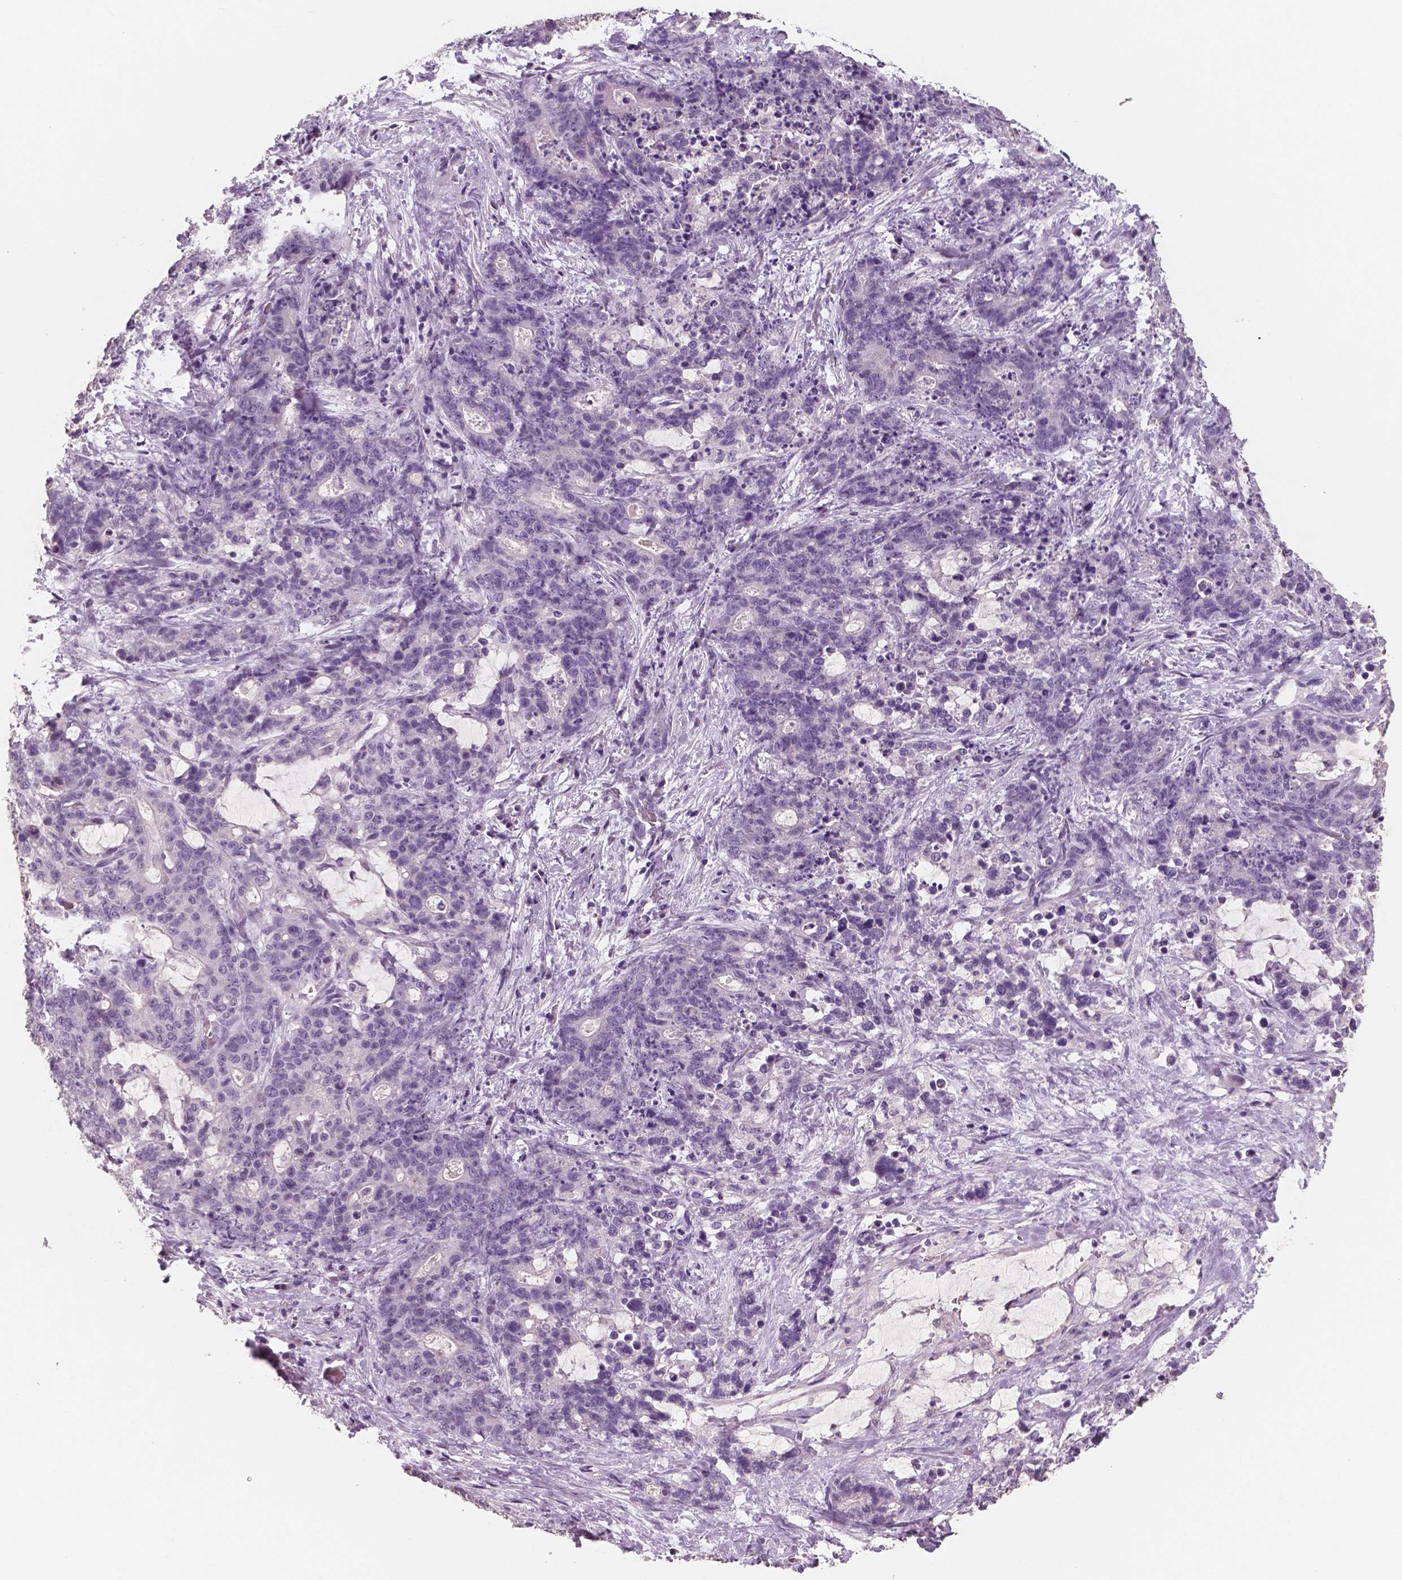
{"staining": {"intensity": "negative", "quantity": "none", "location": "none"}, "tissue": "stomach cancer", "cell_type": "Tumor cells", "image_type": "cancer", "snomed": [{"axis": "morphology", "description": "Normal tissue, NOS"}, {"axis": "morphology", "description": "Adenocarcinoma, NOS"}, {"axis": "topography", "description": "Stomach"}], "caption": "A micrograph of human stomach adenocarcinoma is negative for staining in tumor cells.", "gene": "NECAB1", "patient": {"sex": "female", "age": 64}}